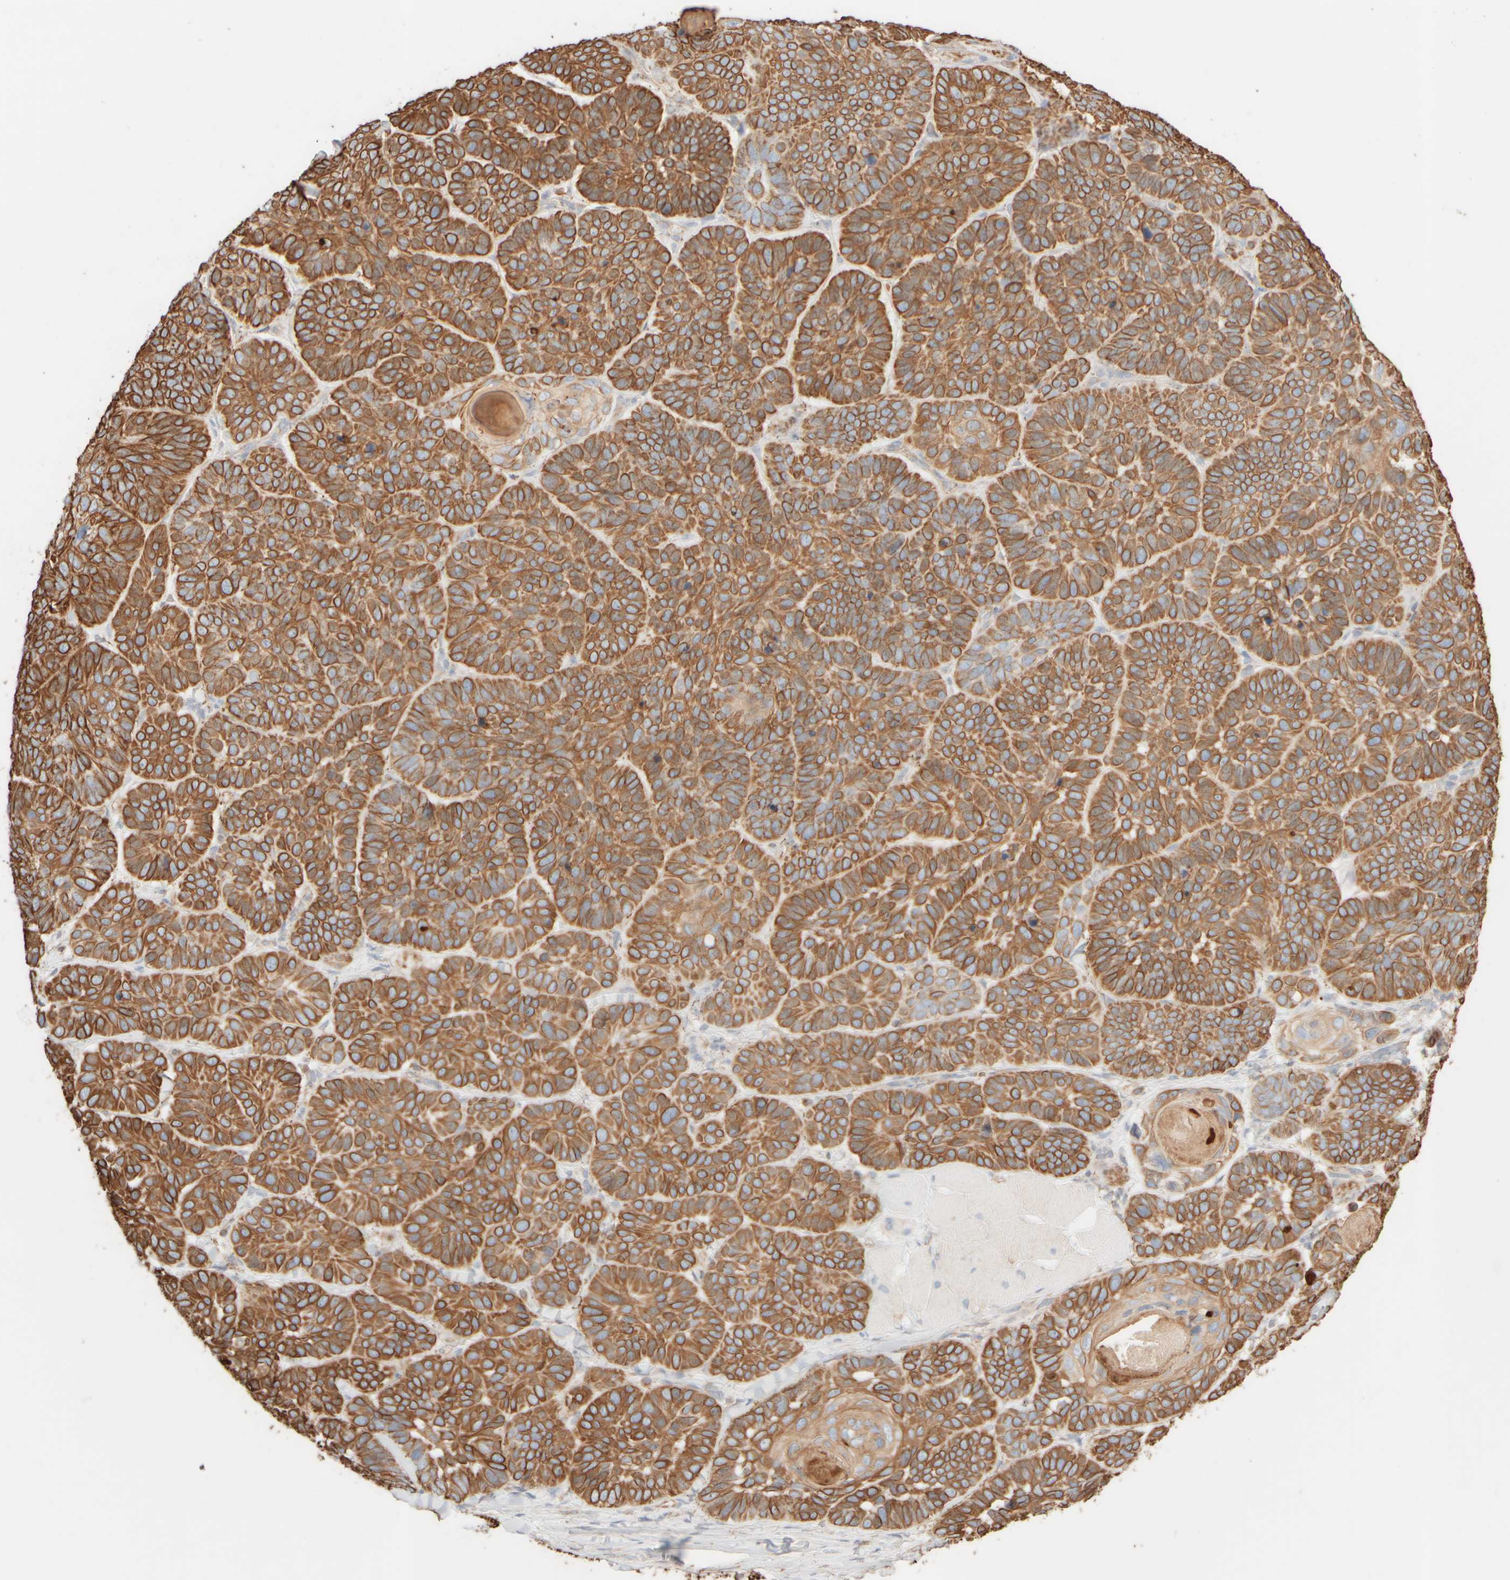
{"staining": {"intensity": "moderate", "quantity": ">75%", "location": "cytoplasmic/membranous"}, "tissue": "skin cancer", "cell_type": "Tumor cells", "image_type": "cancer", "snomed": [{"axis": "morphology", "description": "Basal cell carcinoma"}, {"axis": "topography", "description": "Skin"}], "caption": "IHC (DAB) staining of human skin basal cell carcinoma exhibits moderate cytoplasmic/membranous protein staining in about >75% of tumor cells. The staining is performed using DAB (3,3'-diaminobenzidine) brown chromogen to label protein expression. The nuclei are counter-stained blue using hematoxylin.", "gene": "KRT15", "patient": {"sex": "male", "age": 62}}